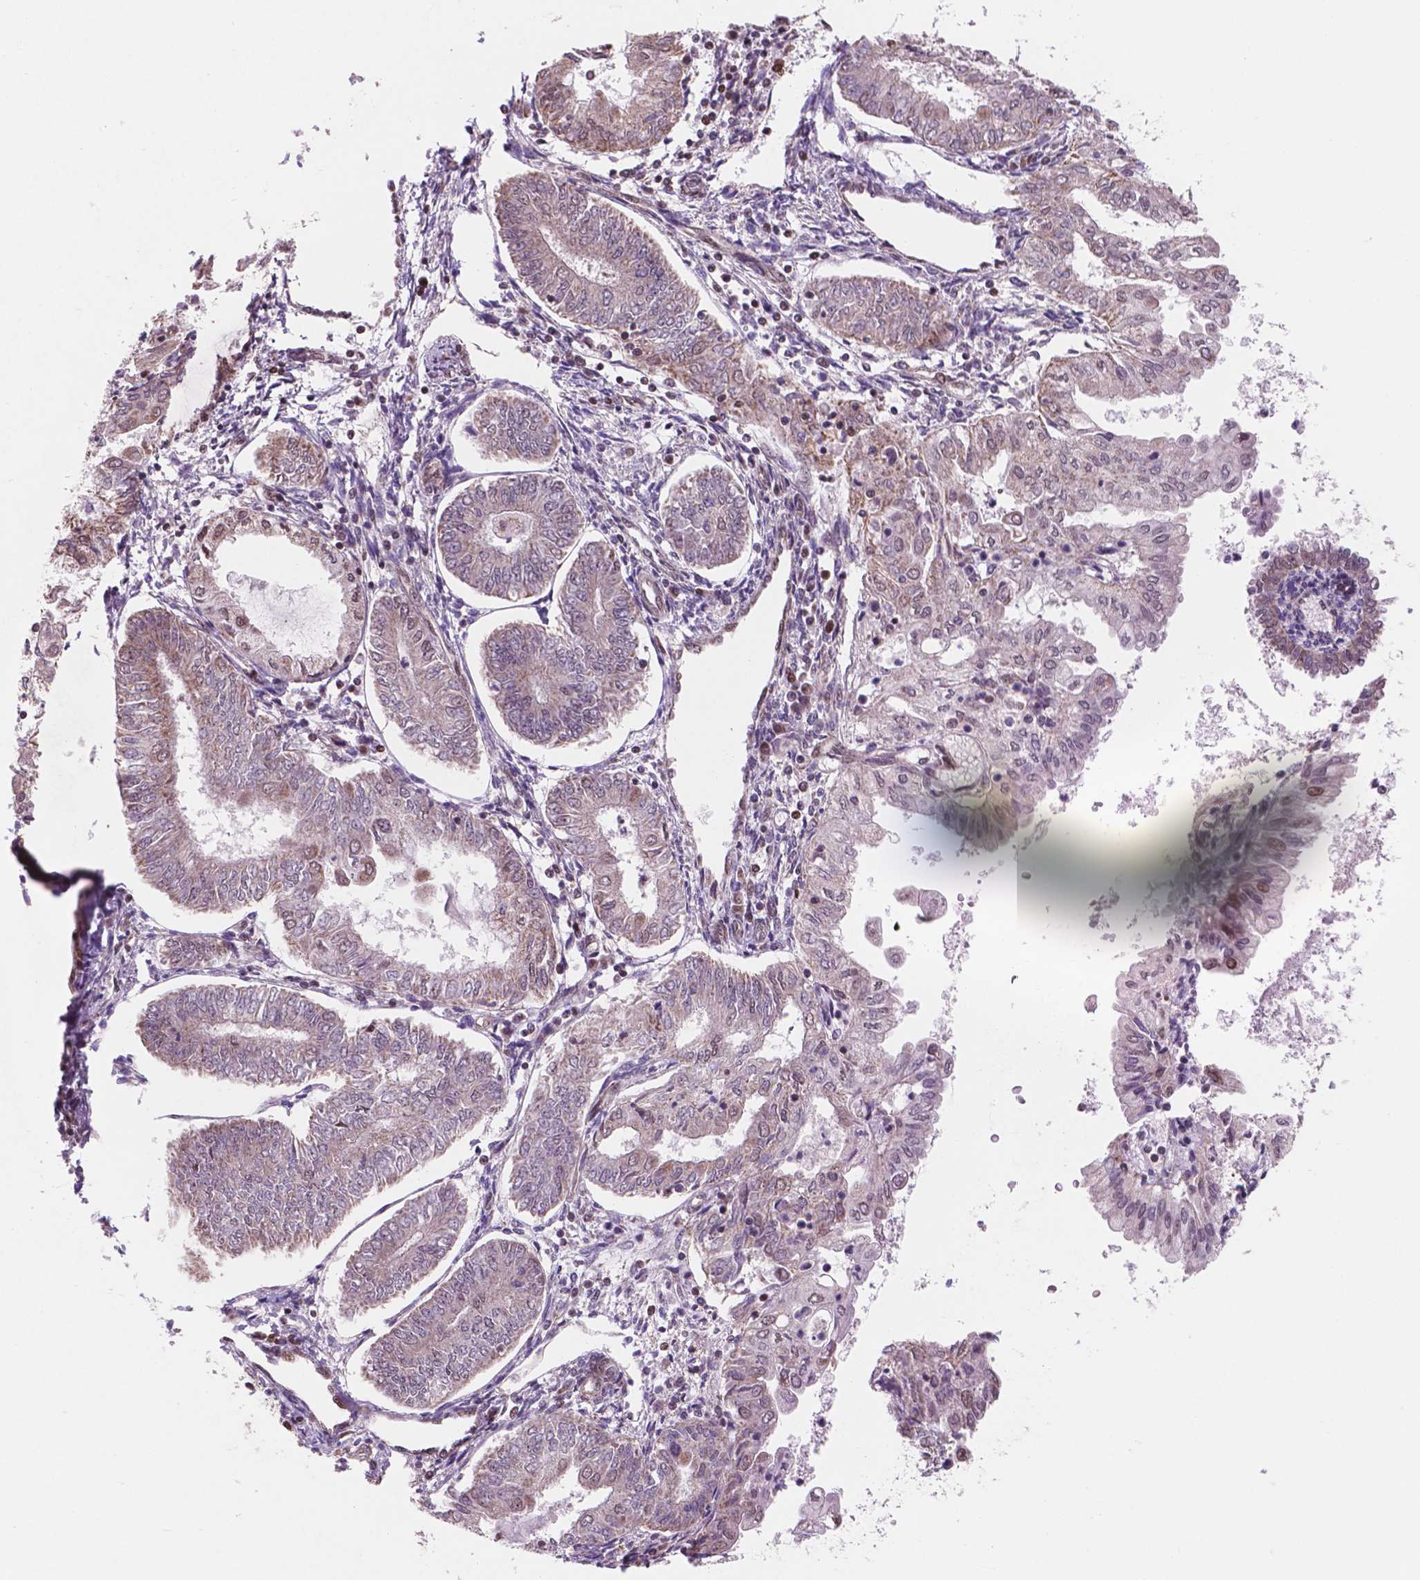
{"staining": {"intensity": "moderate", "quantity": "<25%", "location": "cytoplasmic/membranous"}, "tissue": "endometrial cancer", "cell_type": "Tumor cells", "image_type": "cancer", "snomed": [{"axis": "morphology", "description": "Adenocarcinoma, NOS"}, {"axis": "topography", "description": "Endometrium"}], "caption": "This is a histology image of immunohistochemistry (IHC) staining of endometrial cancer (adenocarcinoma), which shows moderate positivity in the cytoplasmic/membranous of tumor cells.", "gene": "NDUFA10", "patient": {"sex": "female", "age": 68}}